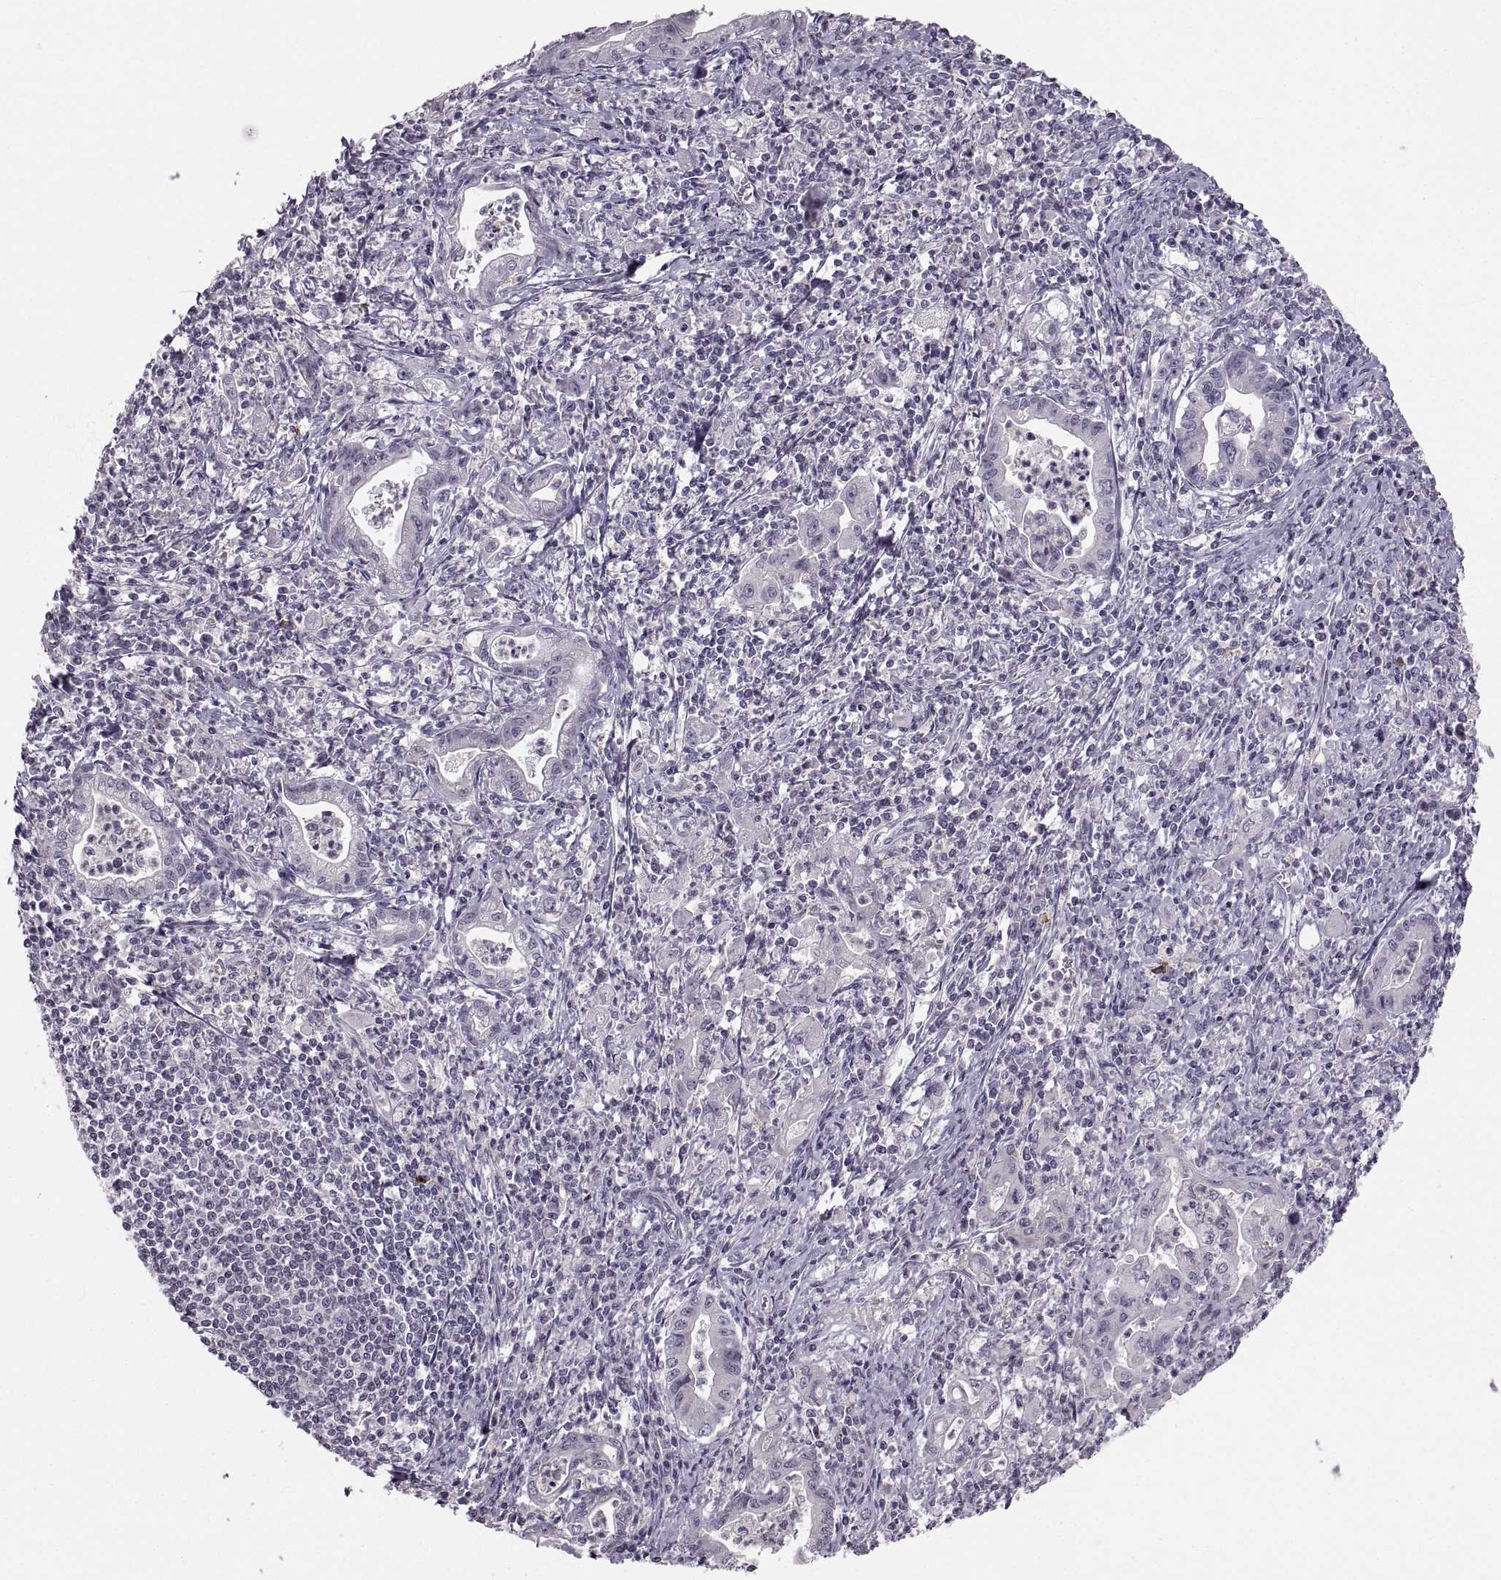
{"staining": {"intensity": "negative", "quantity": "none", "location": "none"}, "tissue": "stomach cancer", "cell_type": "Tumor cells", "image_type": "cancer", "snomed": [{"axis": "morphology", "description": "Adenocarcinoma, NOS"}, {"axis": "topography", "description": "Stomach, upper"}], "caption": "This is a histopathology image of immunohistochemistry staining of stomach cancer (adenocarcinoma), which shows no positivity in tumor cells.", "gene": "ZNF185", "patient": {"sex": "female", "age": 79}}